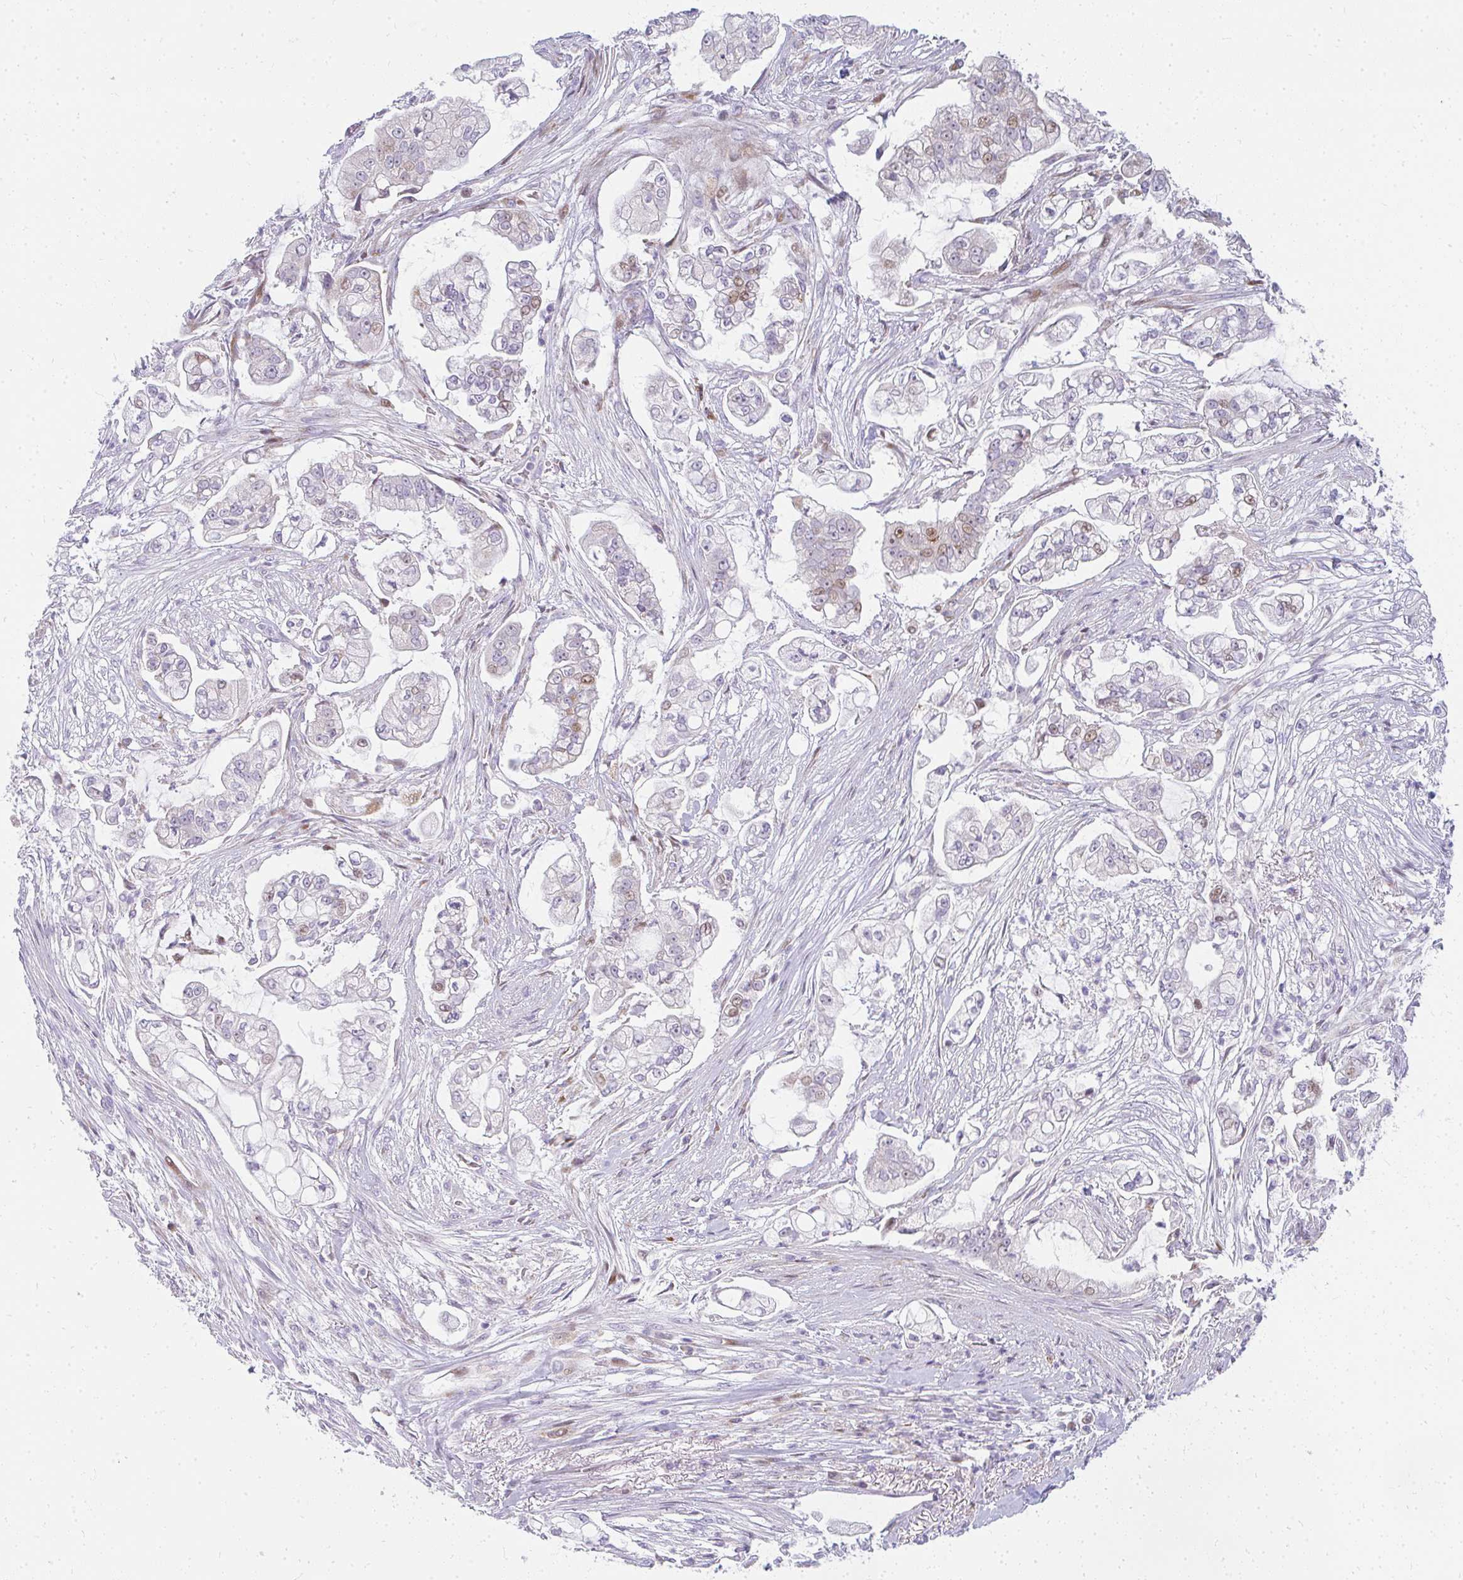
{"staining": {"intensity": "weak", "quantity": "<25%", "location": "nuclear"}, "tissue": "pancreatic cancer", "cell_type": "Tumor cells", "image_type": "cancer", "snomed": [{"axis": "morphology", "description": "Adenocarcinoma, NOS"}, {"axis": "topography", "description": "Pancreas"}], "caption": "Pancreatic cancer was stained to show a protein in brown. There is no significant staining in tumor cells.", "gene": "PLA2G5", "patient": {"sex": "female", "age": 69}}